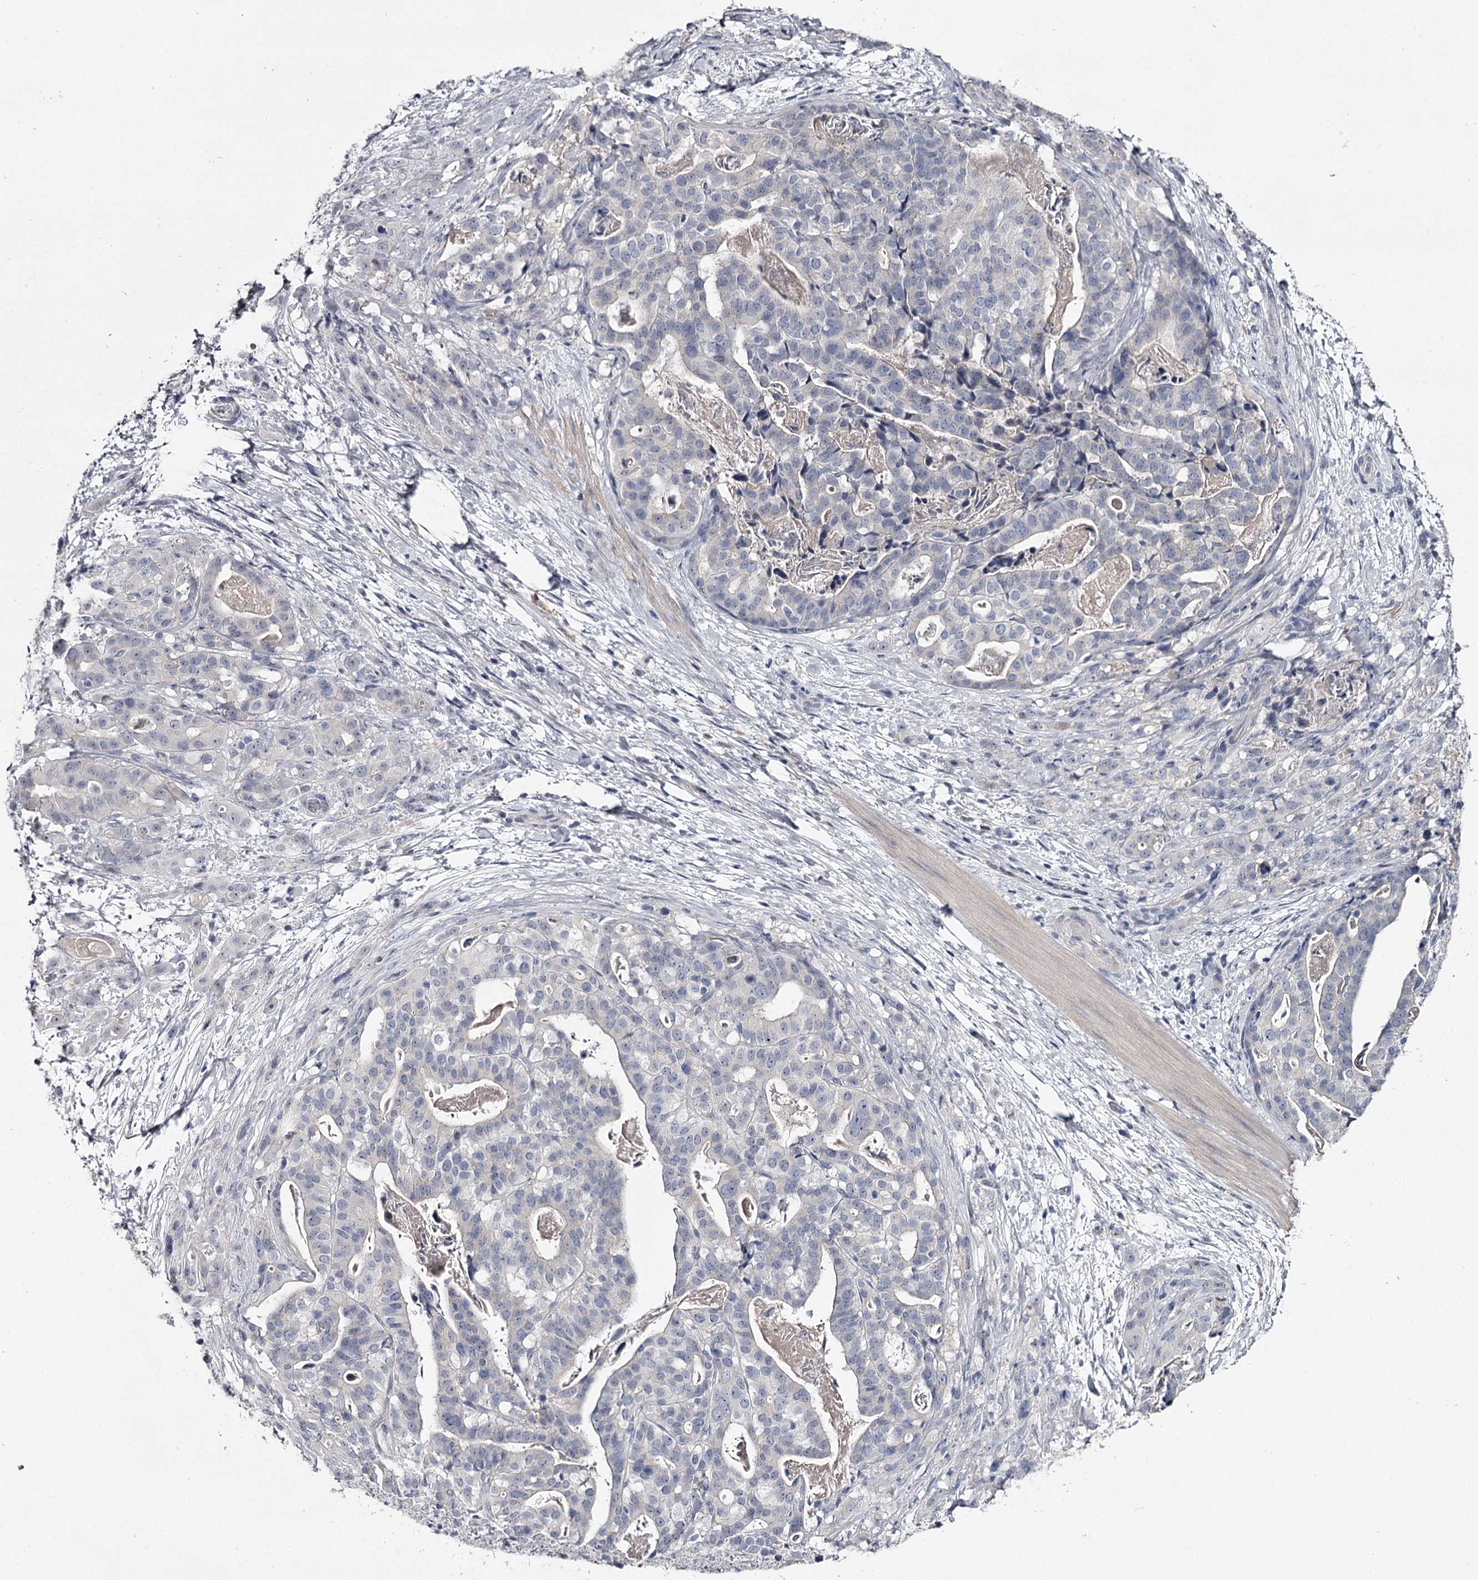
{"staining": {"intensity": "negative", "quantity": "none", "location": "none"}, "tissue": "stomach cancer", "cell_type": "Tumor cells", "image_type": "cancer", "snomed": [{"axis": "morphology", "description": "Adenocarcinoma, NOS"}, {"axis": "topography", "description": "Stomach"}], "caption": "Immunohistochemistry (IHC) micrograph of human stomach cancer (adenocarcinoma) stained for a protein (brown), which demonstrates no expression in tumor cells. (DAB IHC, high magnification).", "gene": "FDXACB1", "patient": {"sex": "male", "age": 48}}